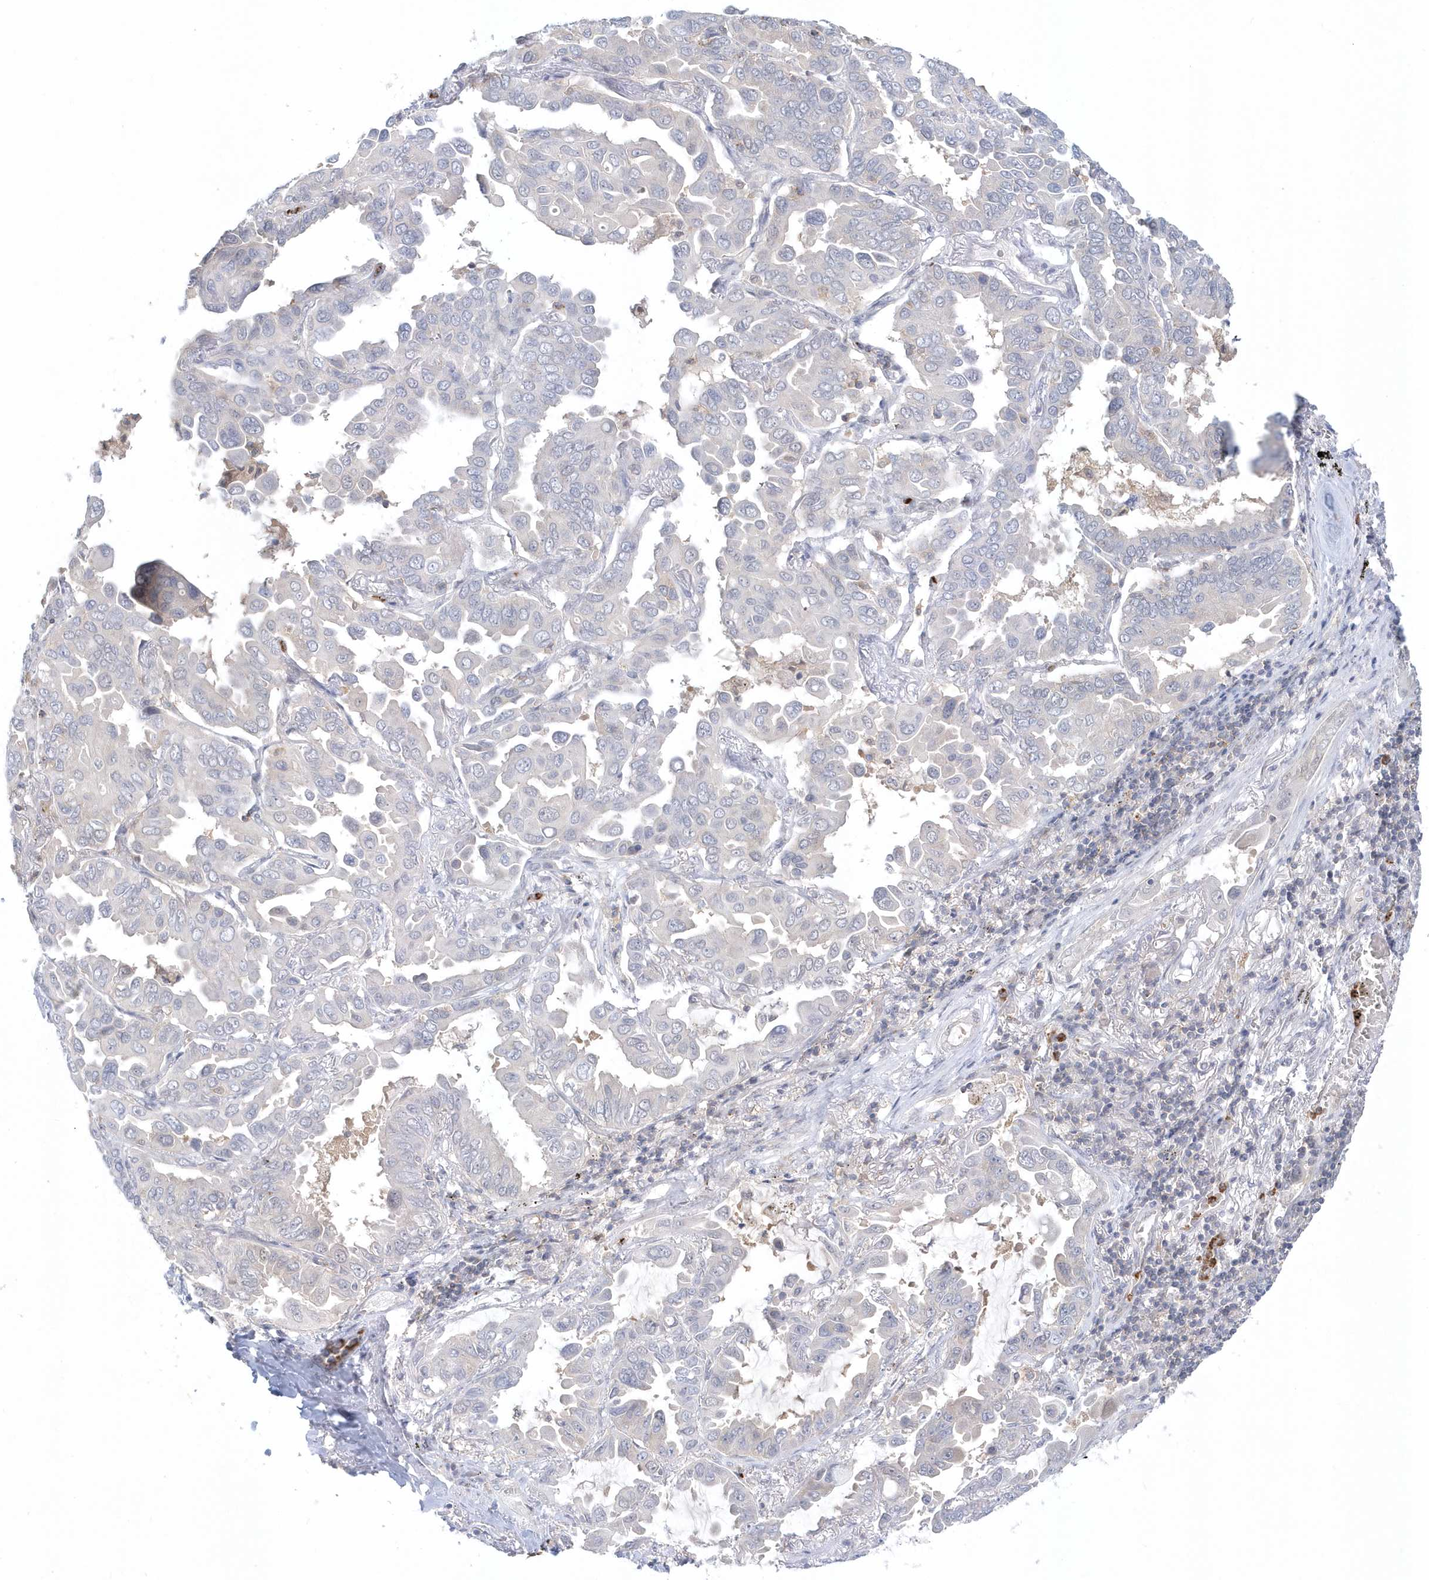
{"staining": {"intensity": "negative", "quantity": "none", "location": "none"}, "tissue": "lung cancer", "cell_type": "Tumor cells", "image_type": "cancer", "snomed": [{"axis": "morphology", "description": "Adenocarcinoma, NOS"}, {"axis": "topography", "description": "Lung"}], "caption": "Lung adenocarcinoma was stained to show a protein in brown. There is no significant staining in tumor cells.", "gene": "RNF7", "patient": {"sex": "male", "age": 64}}